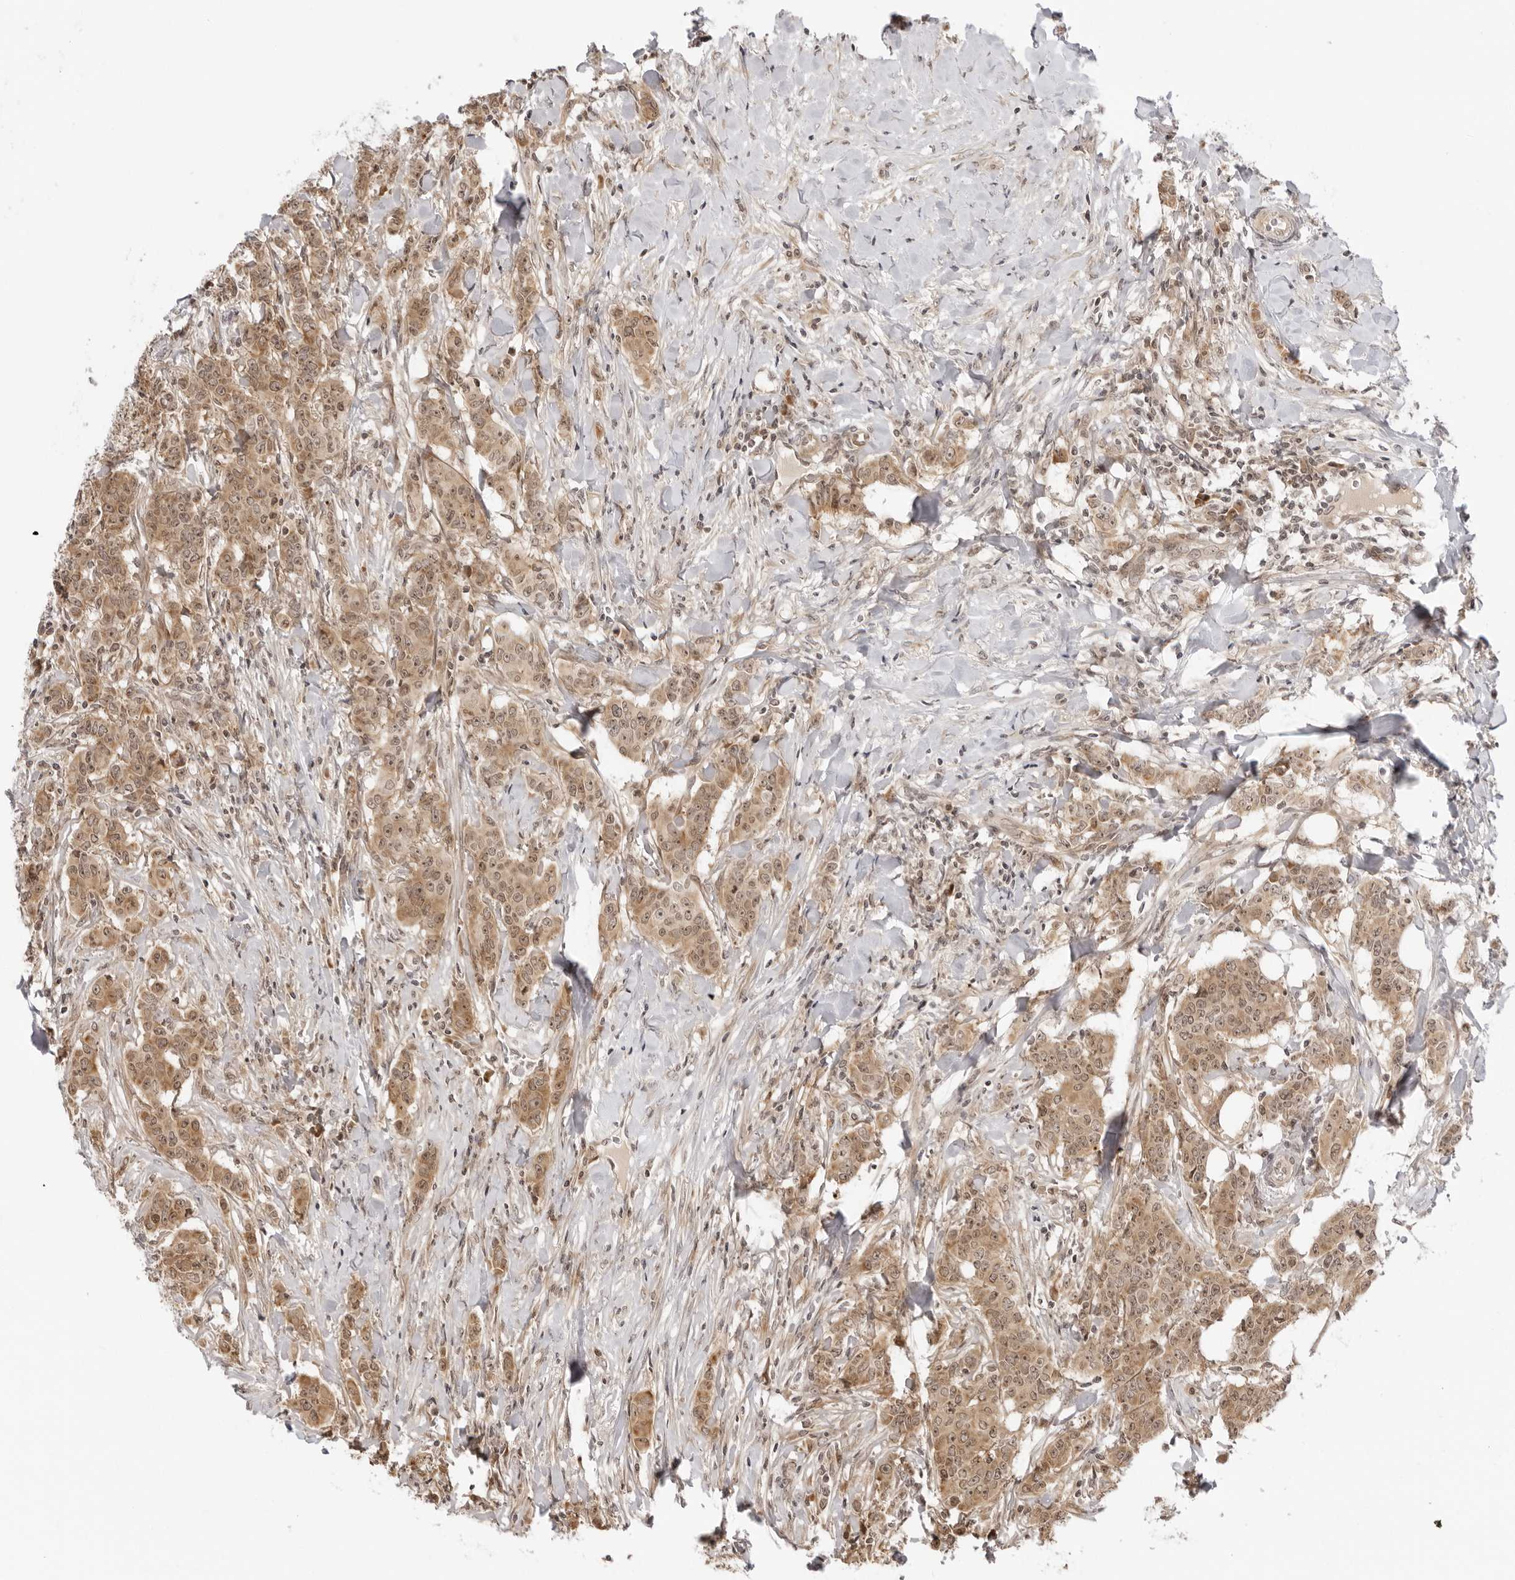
{"staining": {"intensity": "moderate", "quantity": ">75%", "location": "cytoplasmic/membranous,nuclear"}, "tissue": "breast cancer", "cell_type": "Tumor cells", "image_type": "cancer", "snomed": [{"axis": "morphology", "description": "Duct carcinoma"}, {"axis": "topography", "description": "Breast"}], "caption": "Human breast intraductal carcinoma stained with a brown dye displays moderate cytoplasmic/membranous and nuclear positive expression in about >75% of tumor cells.", "gene": "PRRC2C", "patient": {"sex": "female", "age": 40}}